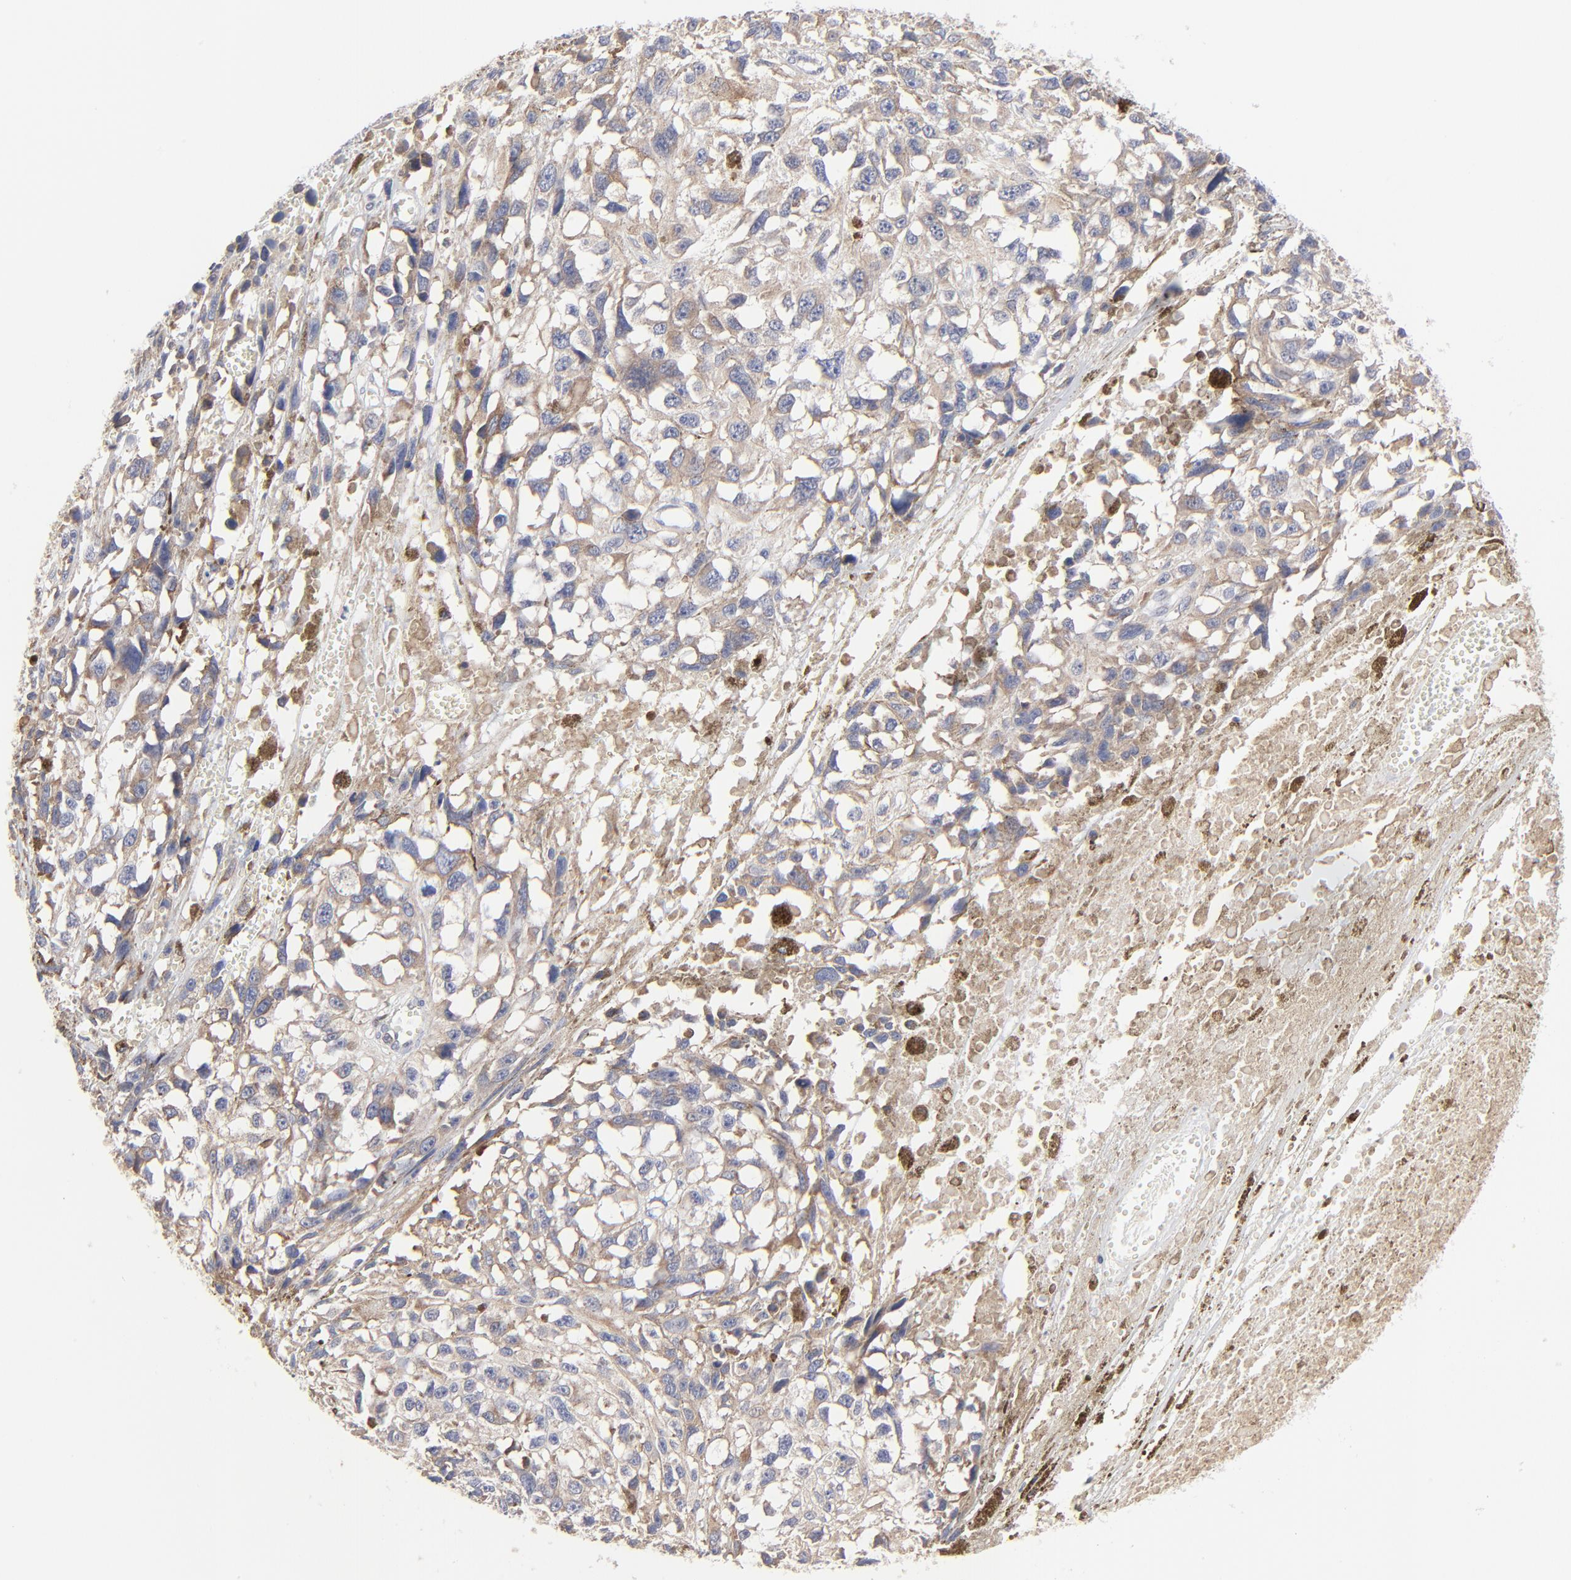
{"staining": {"intensity": "weak", "quantity": ">75%", "location": "cytoplasmic/membranous"}, "tissue": "melanoma", "cell_type": "Tumor cells", "image_type": "cancer", "snomed": [{"axis": "morphology", "description": "Malignant melanoma, Metastatic site"}, {"axis": "topography", "description": "Lymph node"}], "caption": "Protein analysis of melanoma tissue shows weak cytoplasmic/membranous expression in about >75% of tumor cells. The protein of interest is stained brown, and the nuclei are stained in blue (DAB (3,3'-diaminobenzidine) IHC with brightfield microscopy, high magnification).", "gene": "TRIM22", "patient": {"sex": "male", "age": 59}}